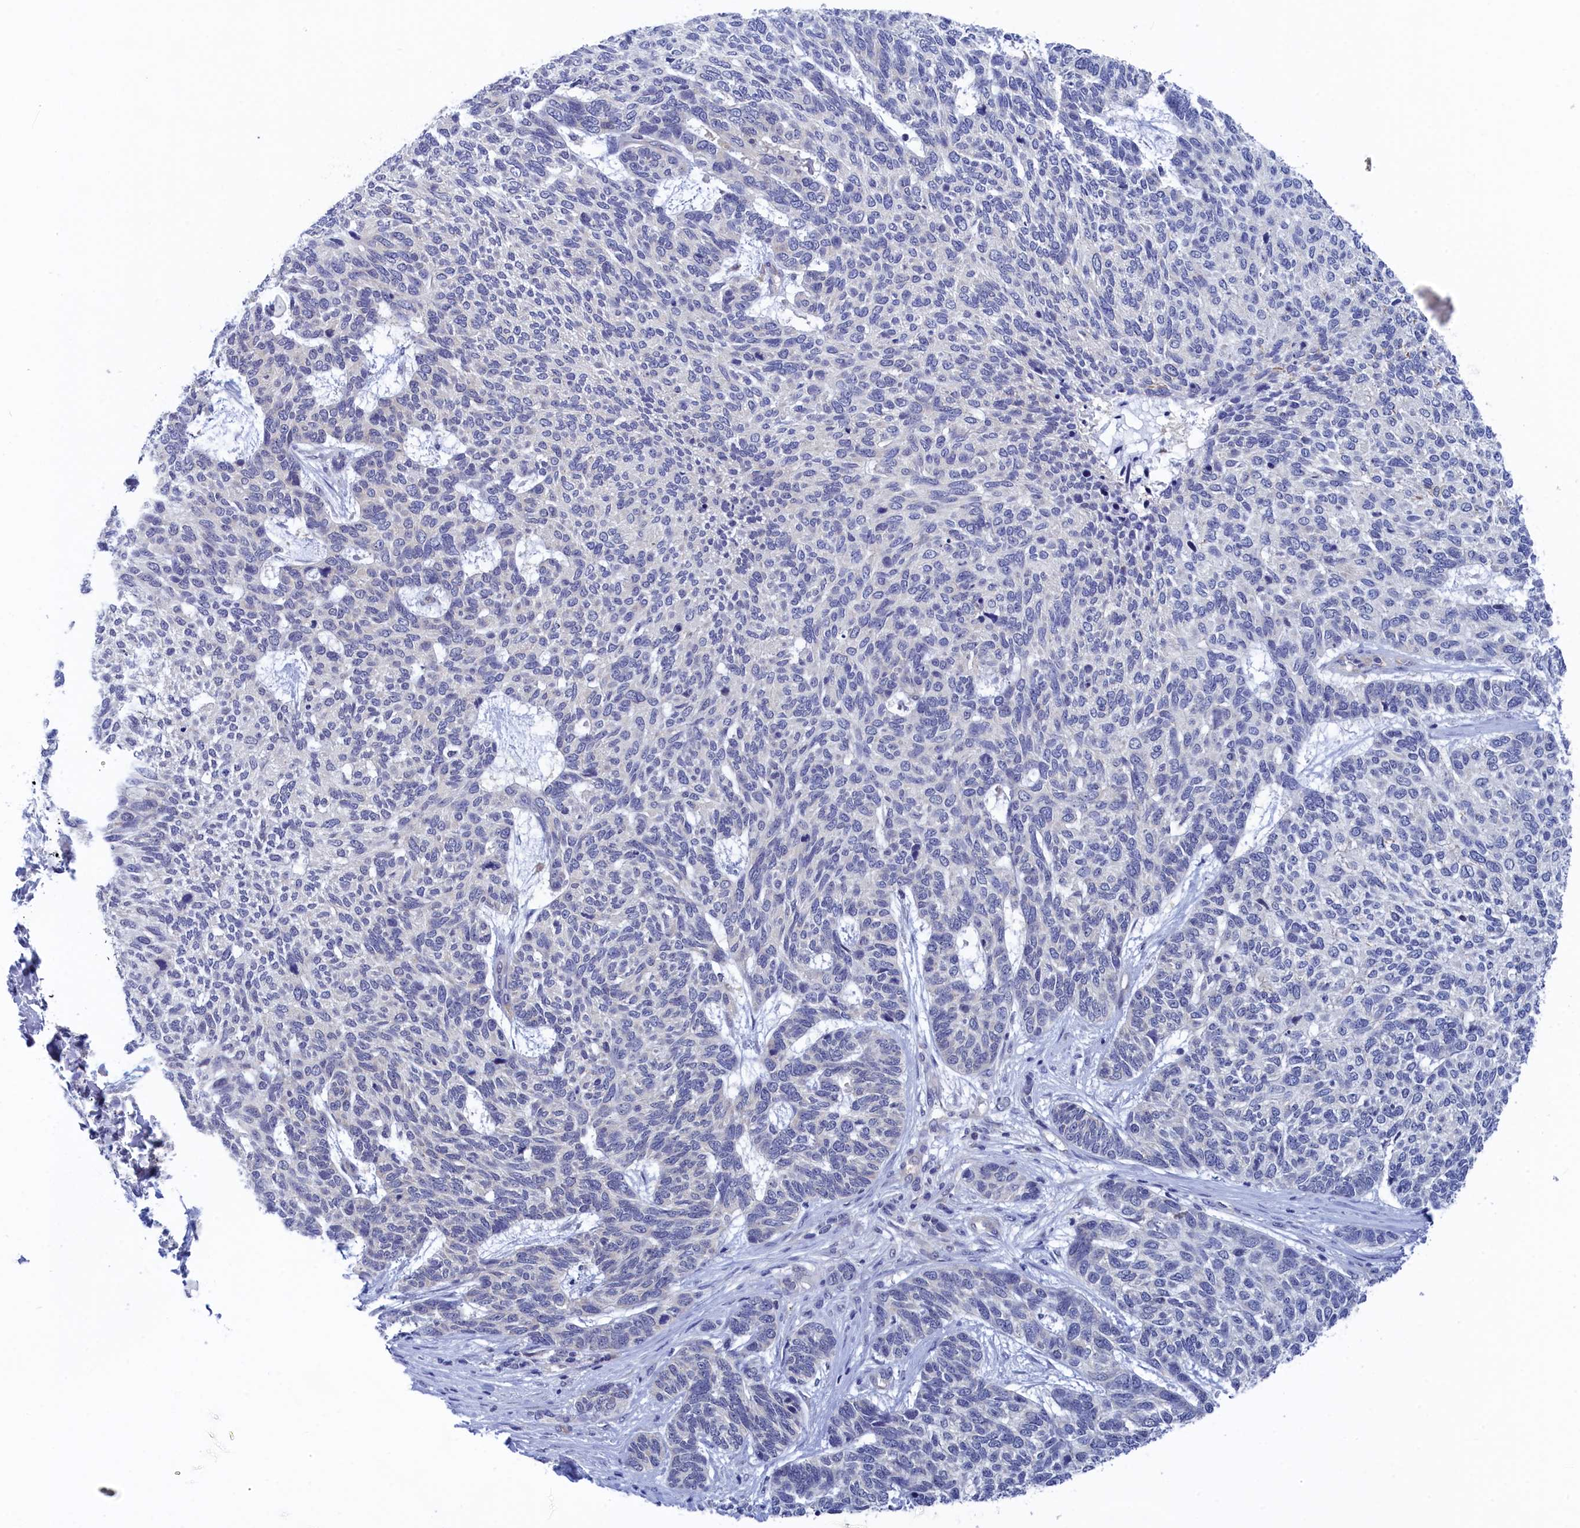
{"staining": {"intensity": "negative", "quantity": "none", "location": "none"}, "tissue": "skin cancer", "cell_type": "Tumor cells", "image_type": "cancer", "snomed": [{"axis": "morphology", "description": "Basal cell carcinoma"}, {"axis": "topography", "description": "Skin"}], "caption": "An immunohistochemistry (IHC) micrograph of basal cell carcinoma (skin) is shown. There is no staining in tumor cells of basal cell carcinoma (skin). (Brightfield microscopy of DAB (3,3'-diaminobenzidine) IHC at high magnification).", "gene": "PGP", "patient": {"sex": "female", "age": 65}}